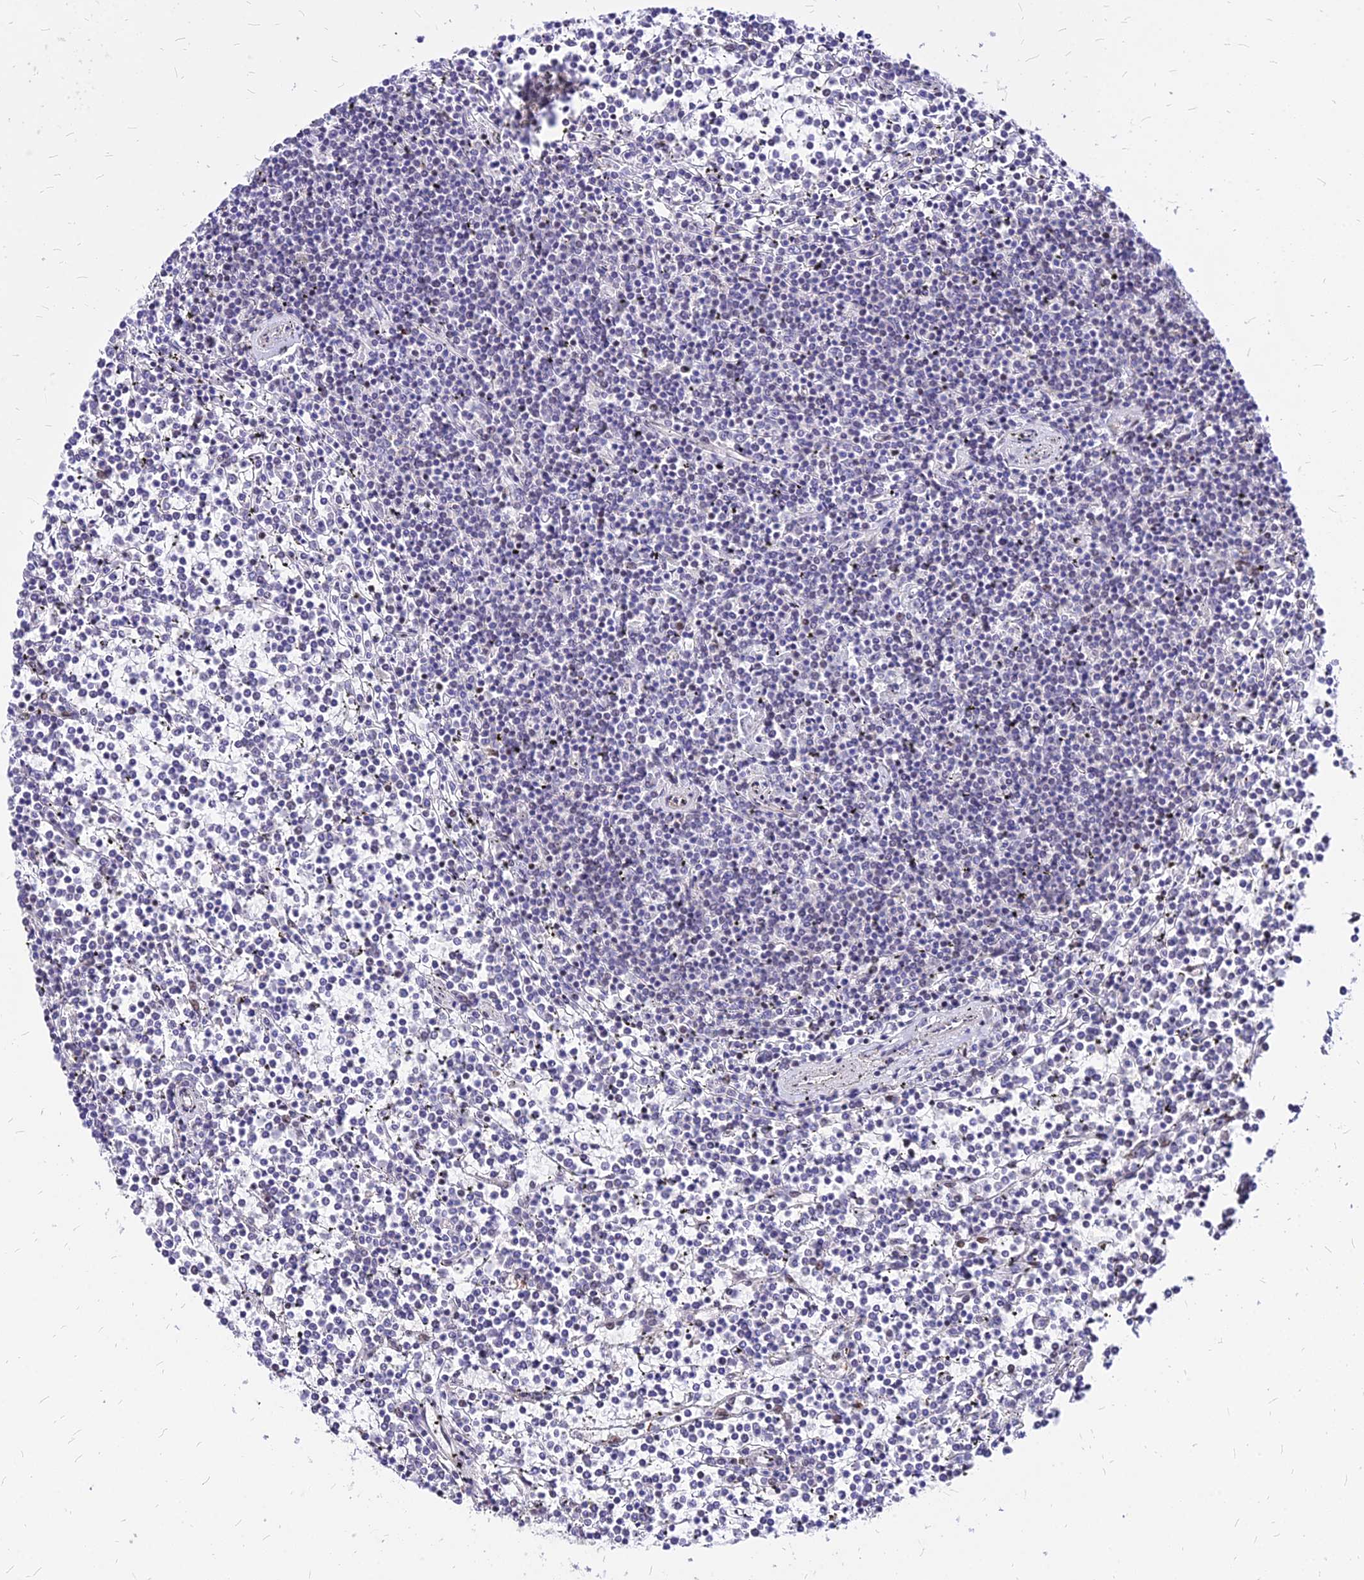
{"staining": {"intensity": "negative", "quantity": "none", "location": "none"}, "tissue": "lymphoma", "cell_type": "Tumor cells", "image_type": "cancer", "snomed": [{"axis": "morphology", "description": "Malignant lymphoma, non-Hodgkin's type, Low grade"}, {"axis": "topography", "description": "Spleen"}], "caption": "DAB immunohistochemical staining of low-grade malignant lymphoma, non-Hodgkin's type shows no significant expression in tumor cells.", "gene": "FDX2", "patient": {"sex": "female", "age": 19}}